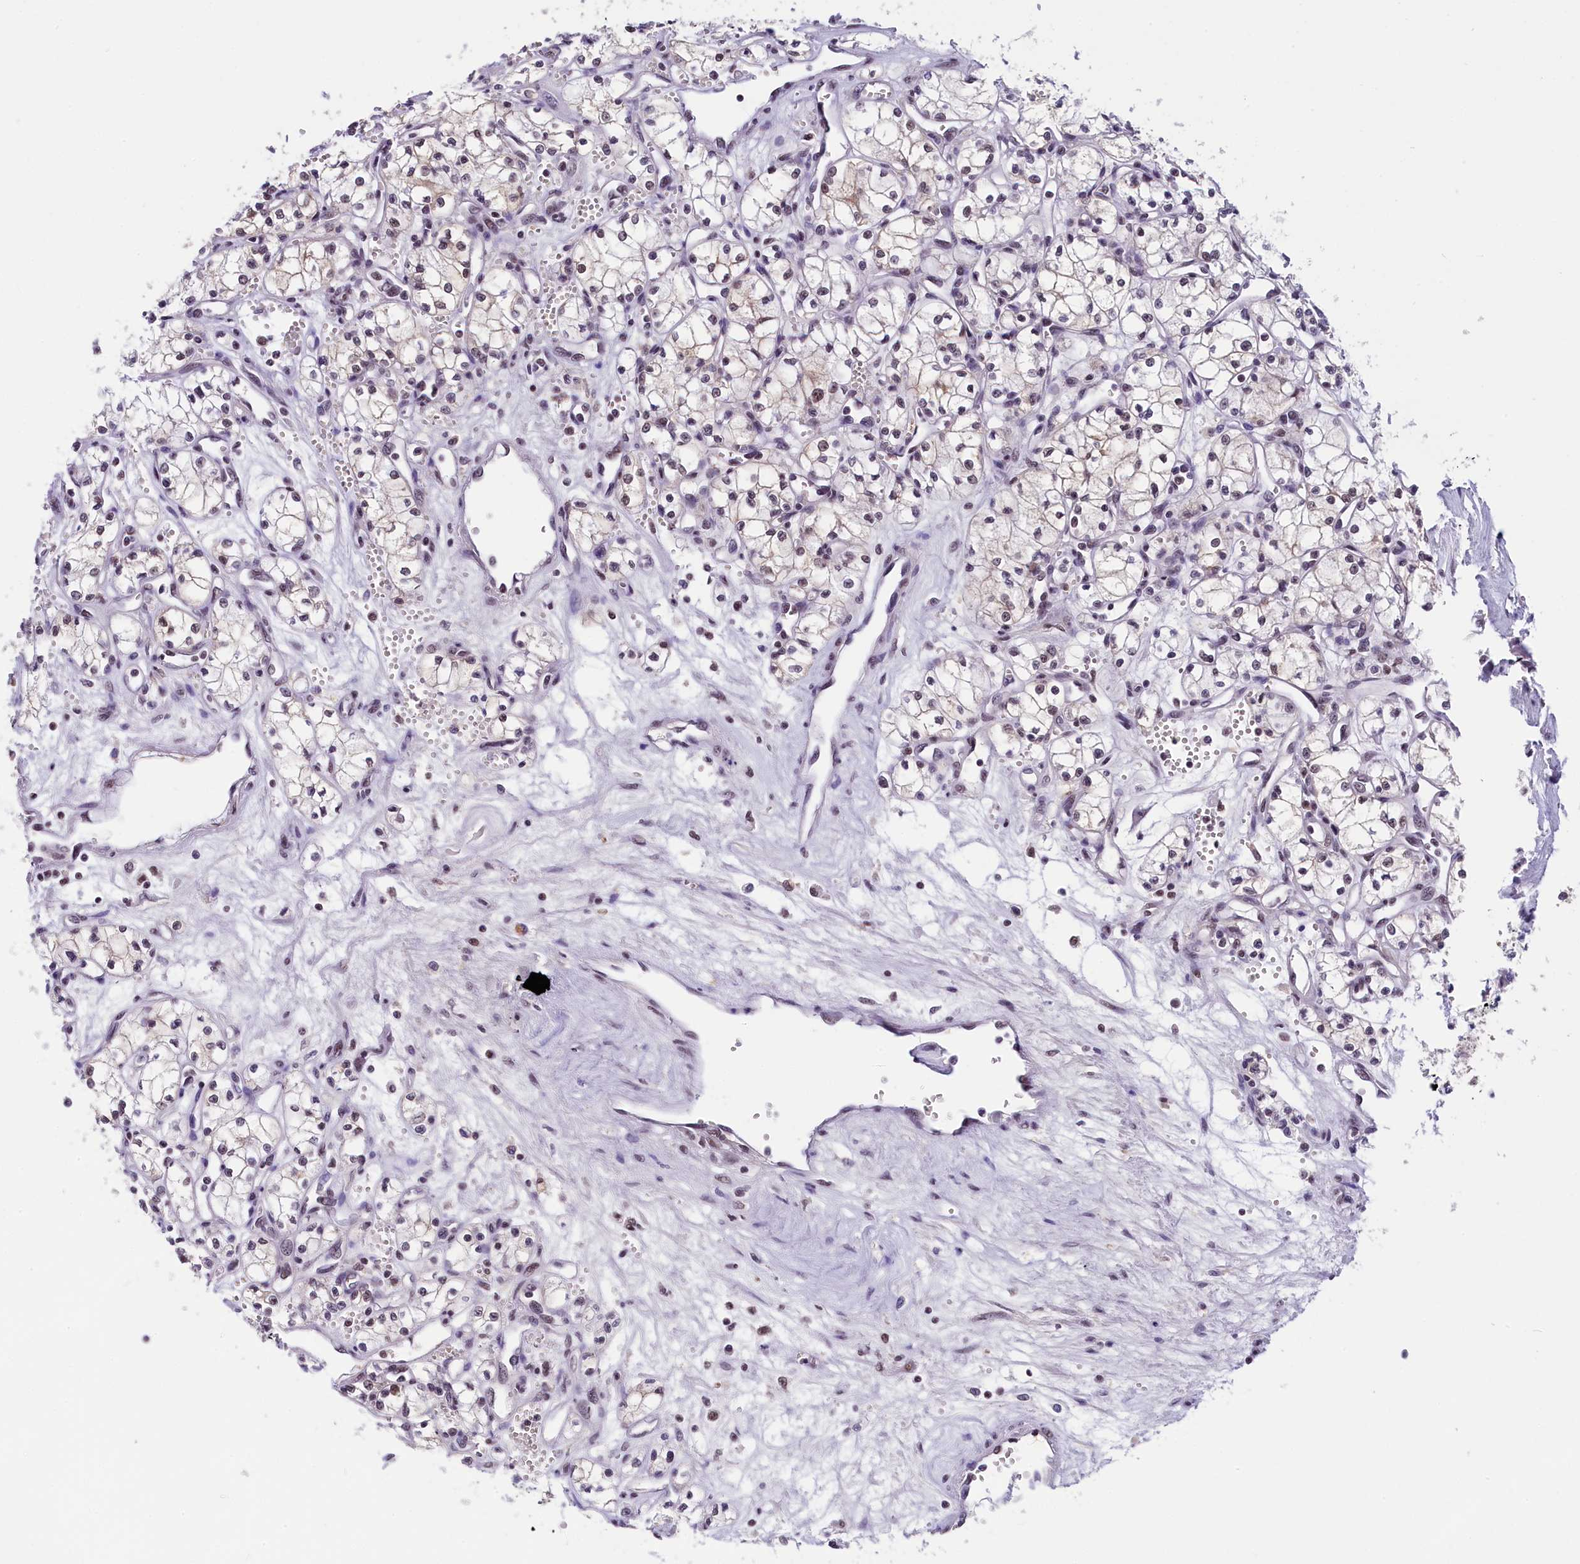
{"staining": {"intensity": "weak", "quantity": "<25%", "location": "nuclear"}, "tissue": "renal cancer", "cell_type": "Tumor cells", "image_type": "cancer", "snomed": [{"axis": "morphology", "description": "Adenocarcinoma, NOS"}, {"axis": "topography", "description": "Kidney"}], "caption": "DAB immunohistochemical staining of human renal cancer displays no significant expression in tumor cells. (Brightfield microscopy of DAB (3,3'-diaminobenzidine) immunohistochemistry at high magnification).", "gene": "ZC3H4", "patient": {"sex": "male", "age": 59}}